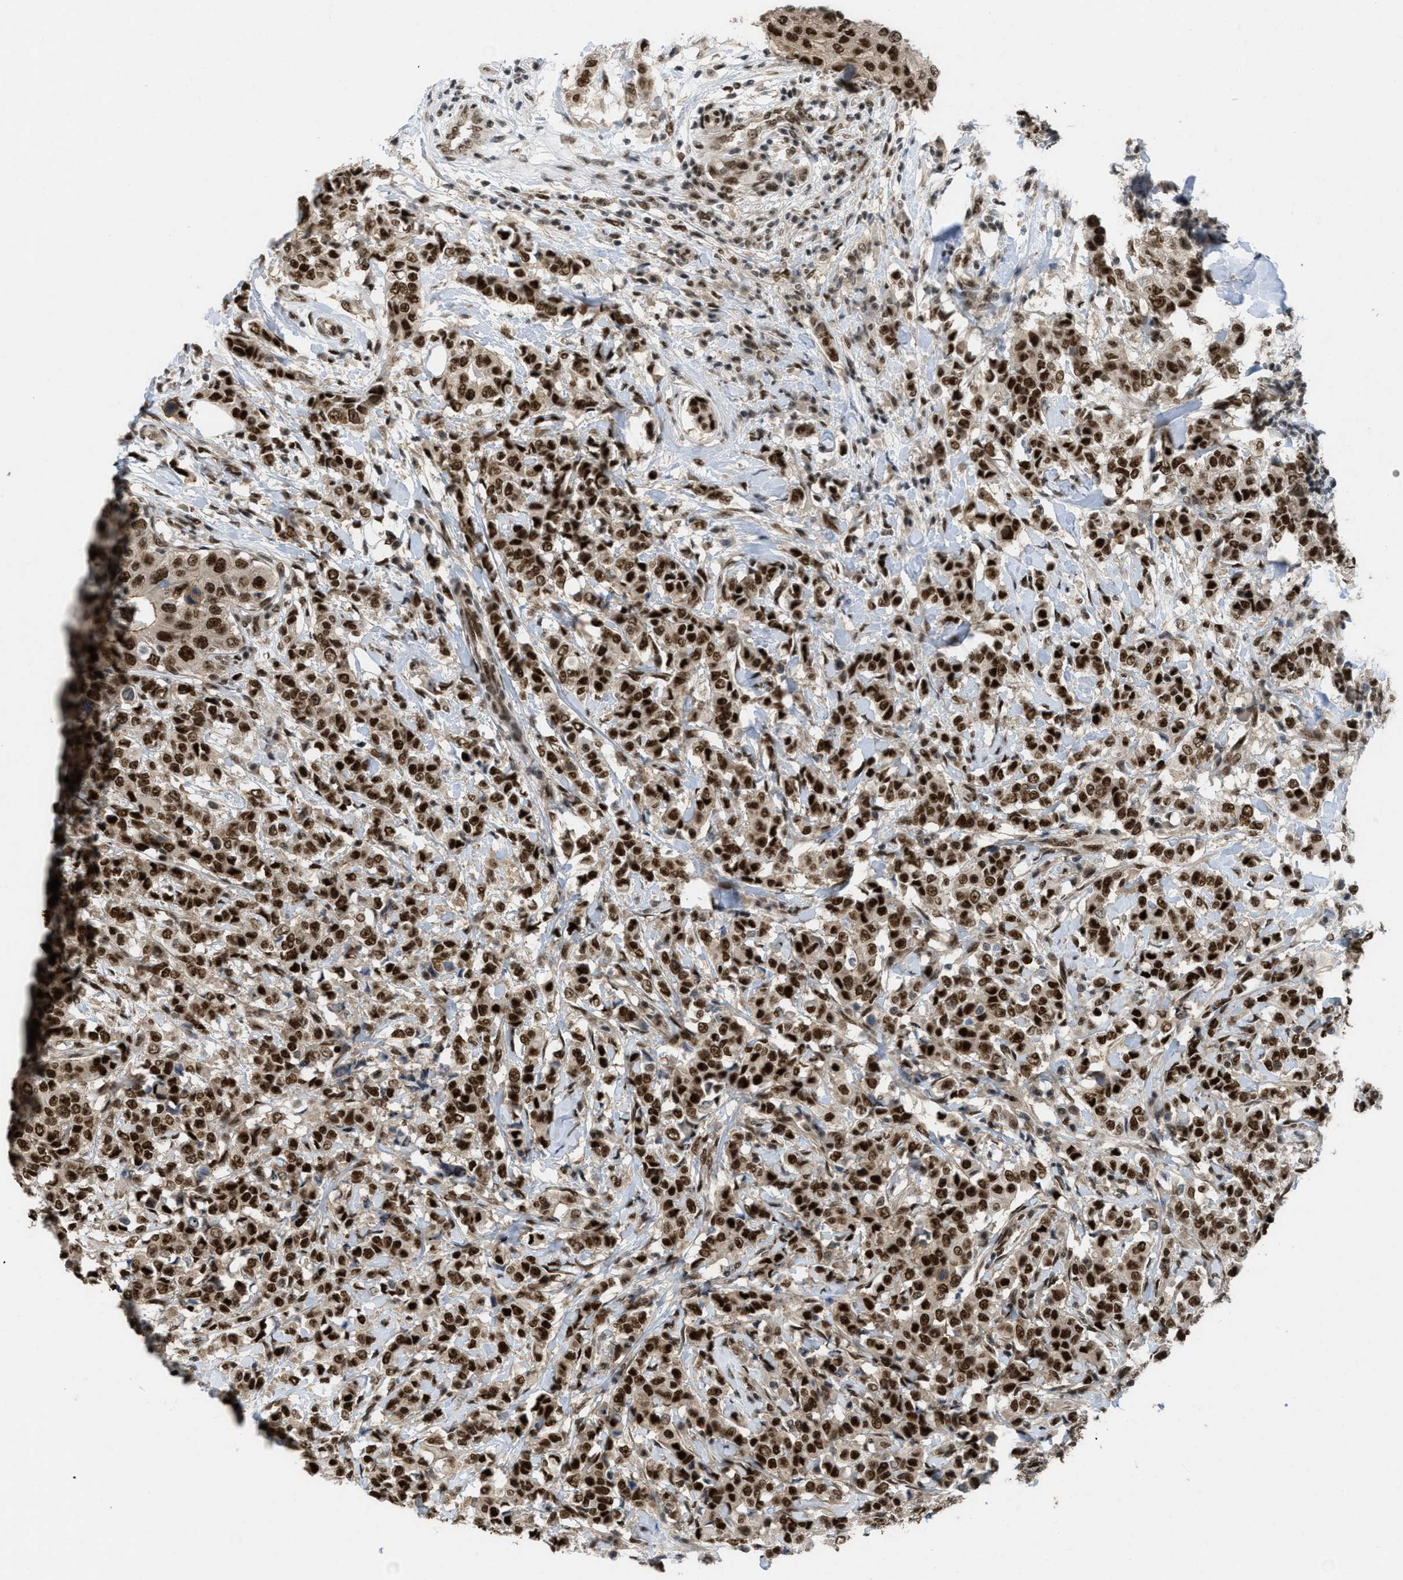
{"staining": {"intensity": "strong", "quantity": ">75%", "location": "nuclear"}, "tissue": "breast cancer", "cell_type": "Tumor cells", "image_type": "cancer", "snomed": [{"axis": "morphology", "description": "Duct carcinoma"}, {"axis": "topography", "description": "Breast"}], "caption": "Protein expression analysis of human invasive ductal carcinoma (breast) reveals strong nuclear positivity in approximately >75% of tumor cells.", "gene": "CDT1", "patient": {"sex": "female", "age": 27}}